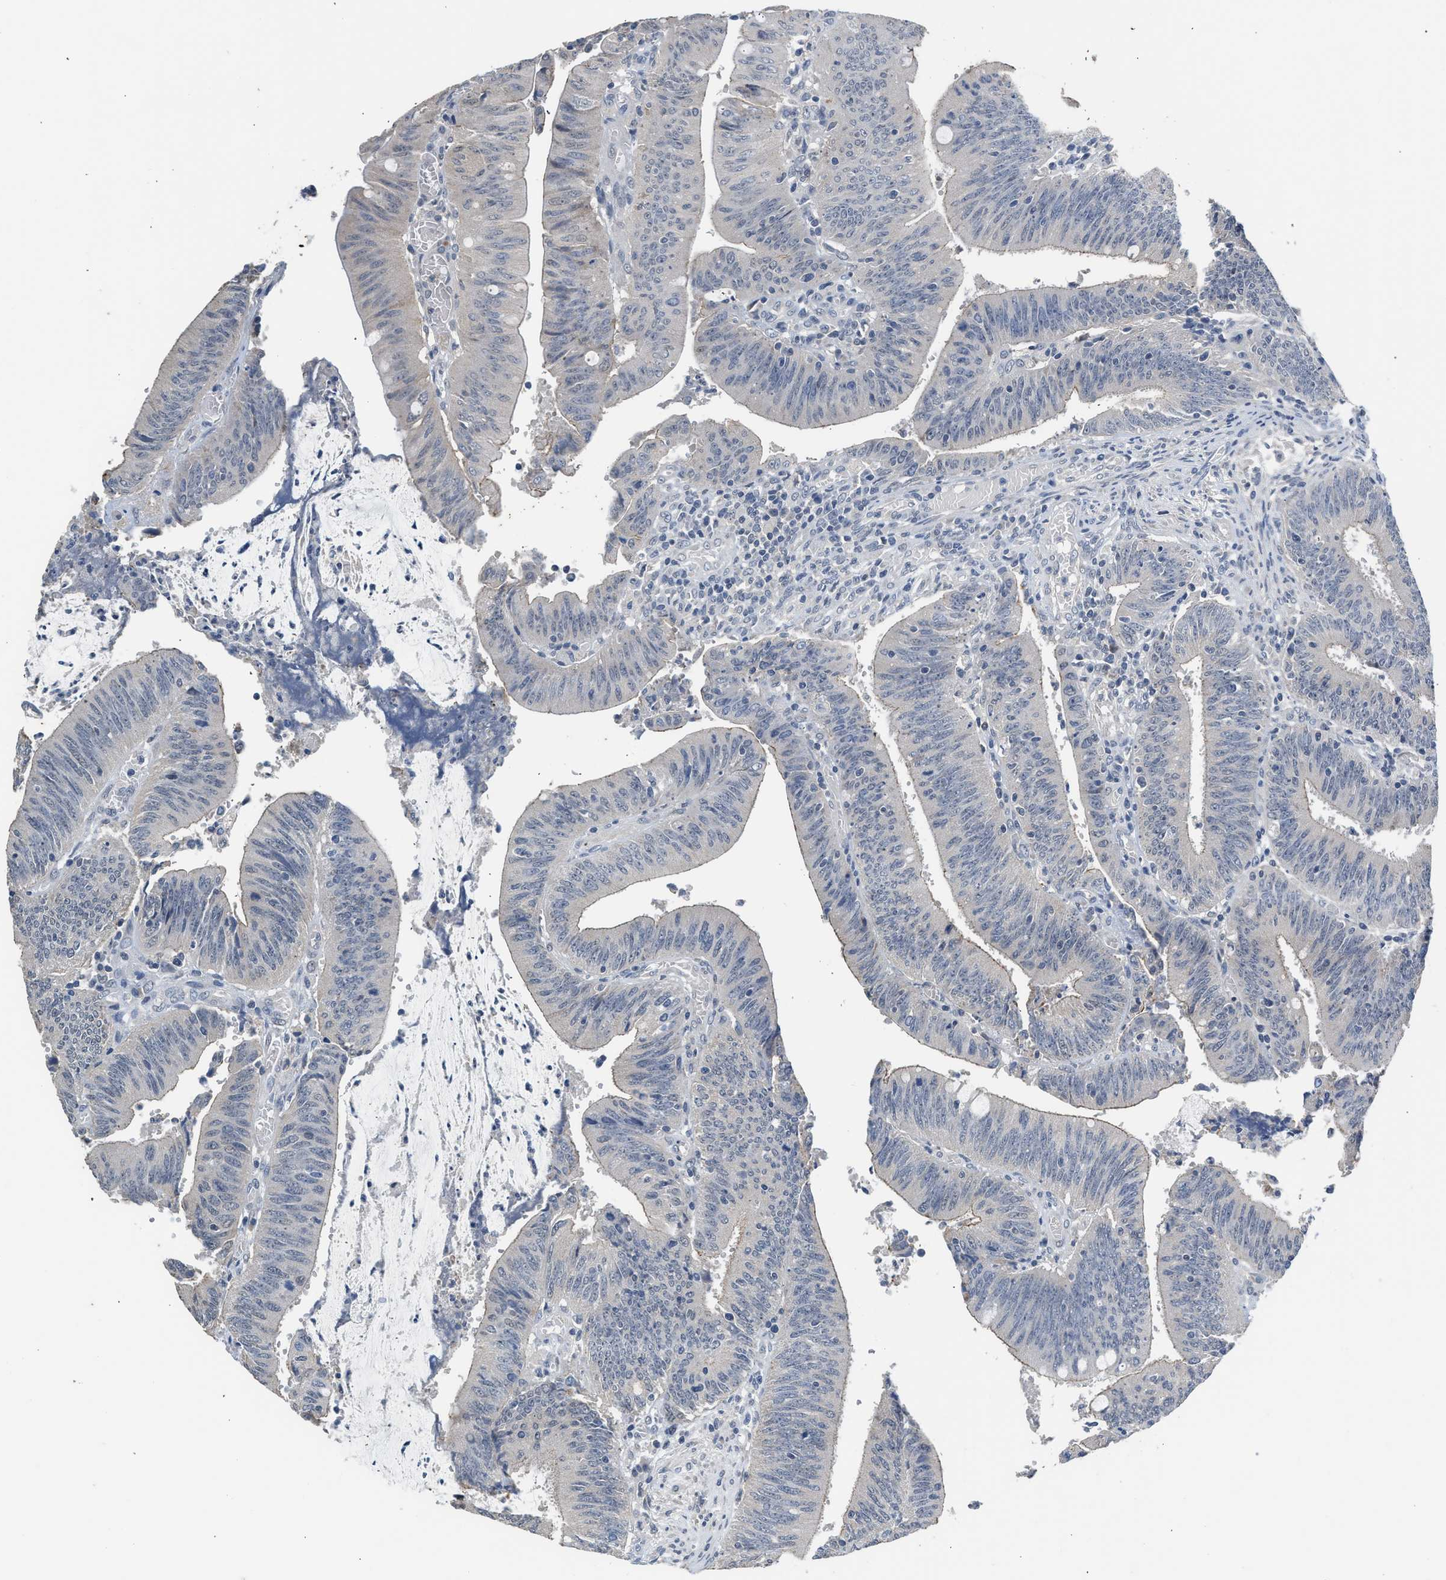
{"staining": {"intensity": "negative", "quantity": "none", "location": "none"}, "tissue": "colorectal cancer", "cell_type": "Tumor cells", "image_type": "cancer", "snomed": [{"axis": "morphology", "description": "Normal tissue, NOS"}, {"axis": "morphology", "description": "Adenocarcinoma, NOS"}, {"axis": "topography", "description": "Rectum"}], "caption": "High magnification brightfield microscopy of colorectal adenocarcinoma stained with DAB (3,3'-diaminobenzidine) (brown) and counterstained with hematoxylin (blue): tumor cells show no significant expression.", "gene": "CSF3R", "patient": {"sex": "female", "age": 66}}